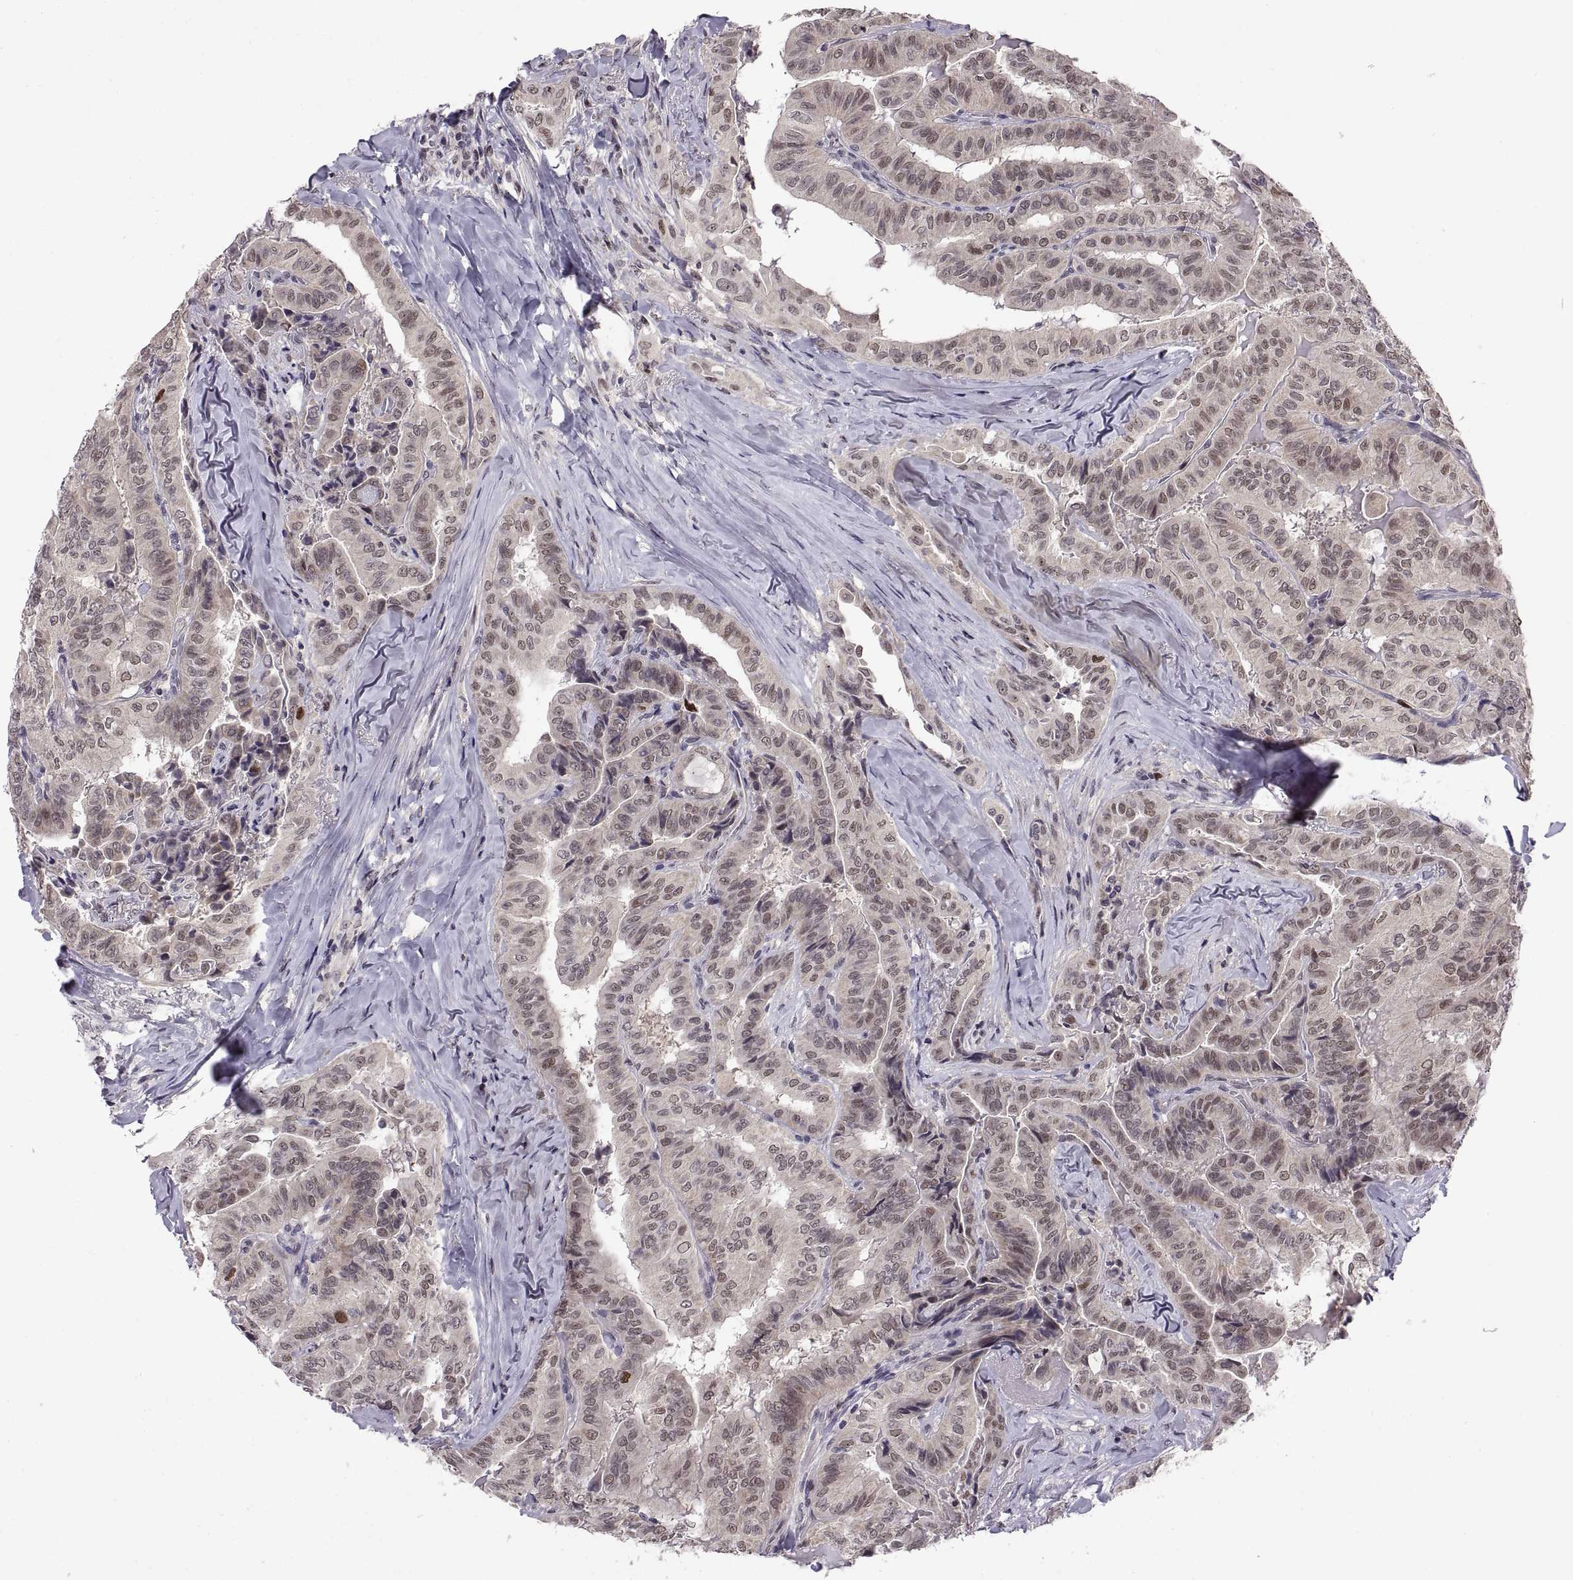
{"staining": {"intensity": "weak", "quantity": ">75%", "location": "nuclear"}, "tissue": "thyroid cancer", "cell_type": "Tumor cells", "image_type": "cancer", "snomed": [{"axis": "morphology", "description": "Papillary adenocarcinoma, NOS"}, {"axis": "topography", "description": "Thyroid gland"}], "caption": "IHC image of neoplastic tissue: papillary adenocarcinoma (thyroid) stained using IHC shows low levels of weak protein expression localized specifically in the nuclear of tumor cells, appearing as a nuclear brown color.", "gene": "CHFR", "patient": {"sex": "female", "age": 68}}